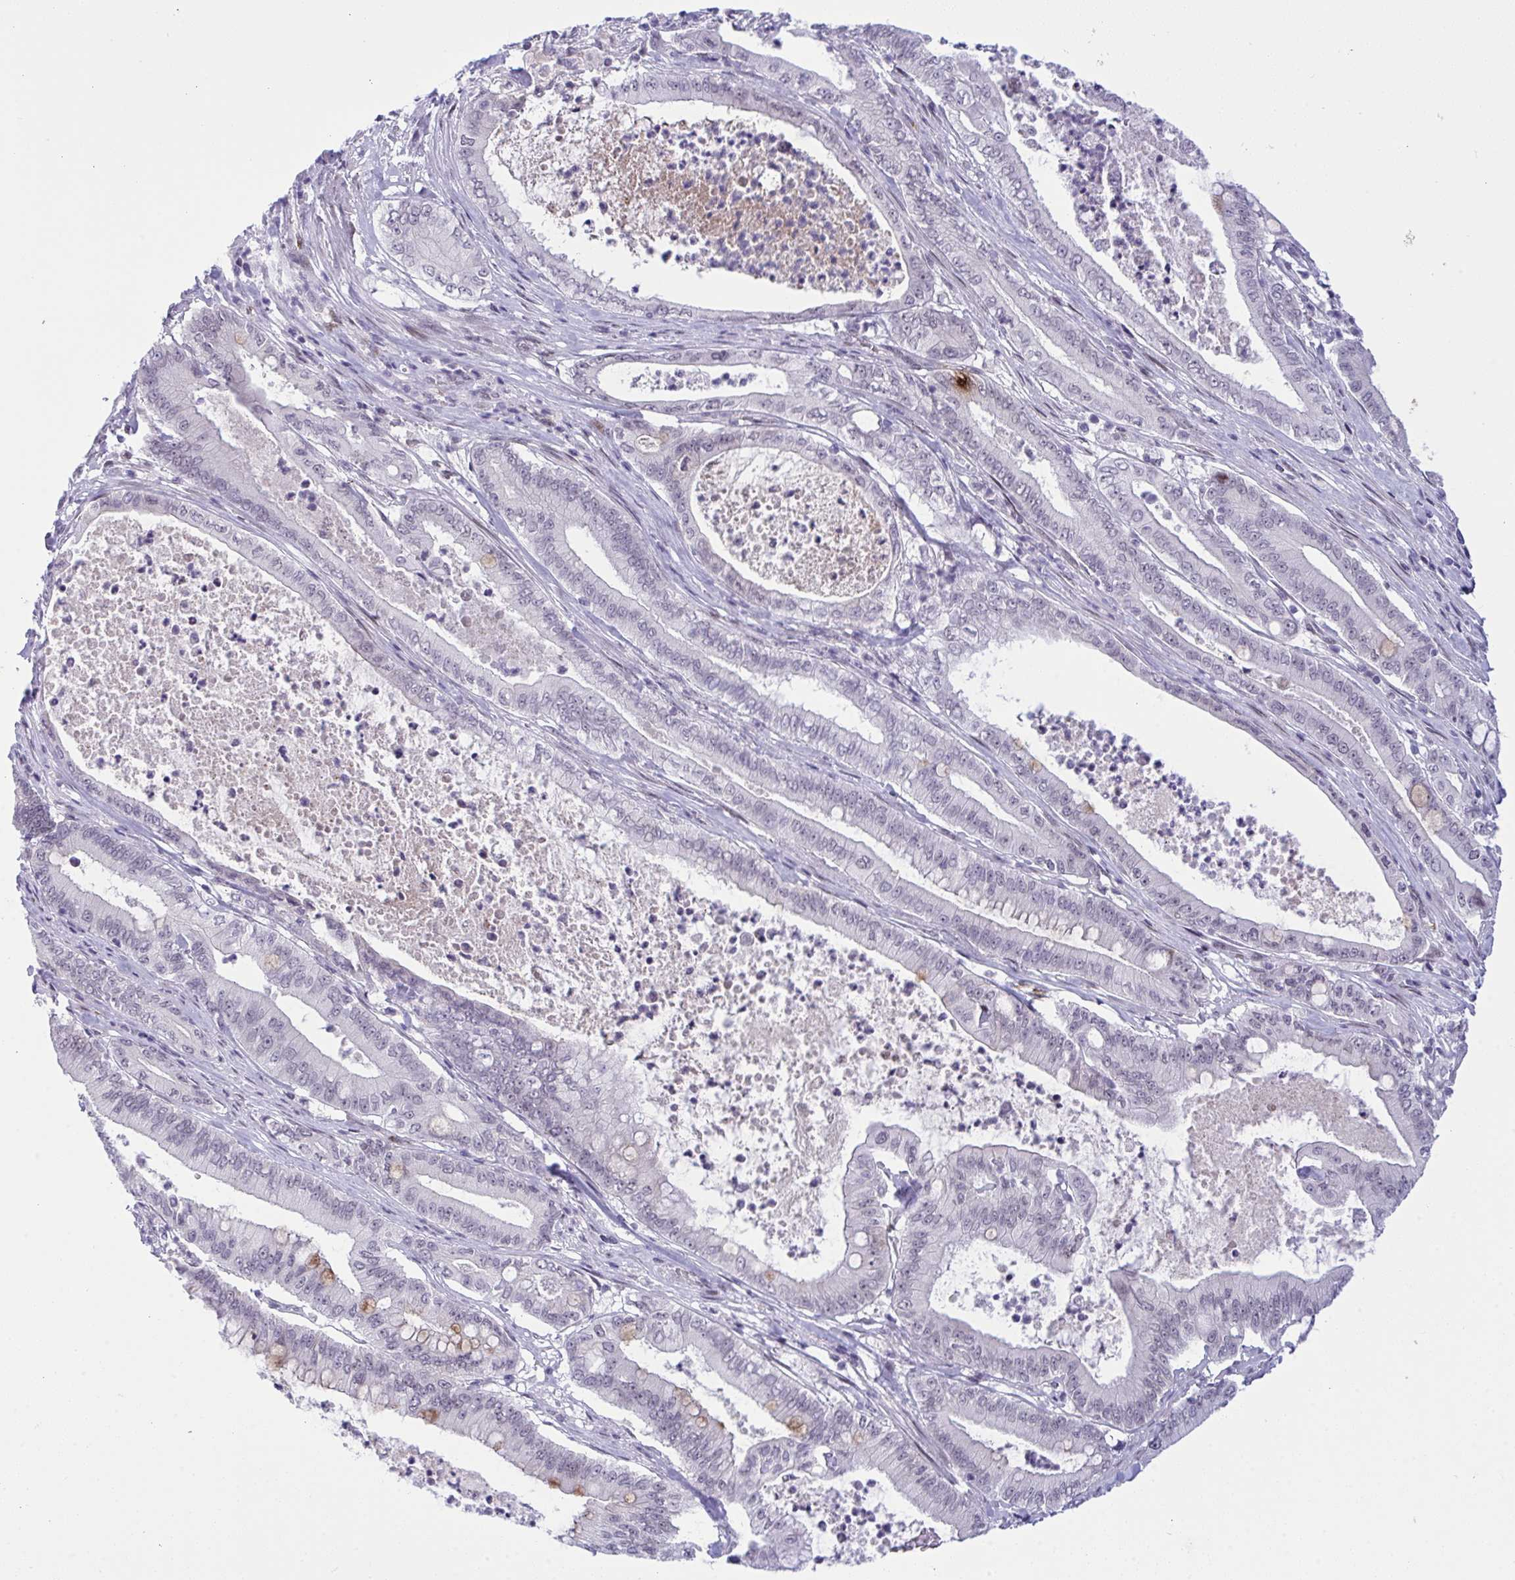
{"staining": {"intensity": "weak", "quantity": "<25%", "location": "nuclear"}, "tissue": "pancreatic cancer", "cell_type": "Tumor cells", "image_type": "cancer", "snomed": [{"axis": "morphology", "description": "Adenocarcinoma, NOS"}, {"axis": "topography", "description": "Pancreas"}], "caption": "Protein analysis of adenocarcinoma (pancreatic) demonstrates no significant expression in tumor cells. Nuclei are stained in blue.", "gene": "ZFHX3", "patient": {"sex": "male", "age": 71}}